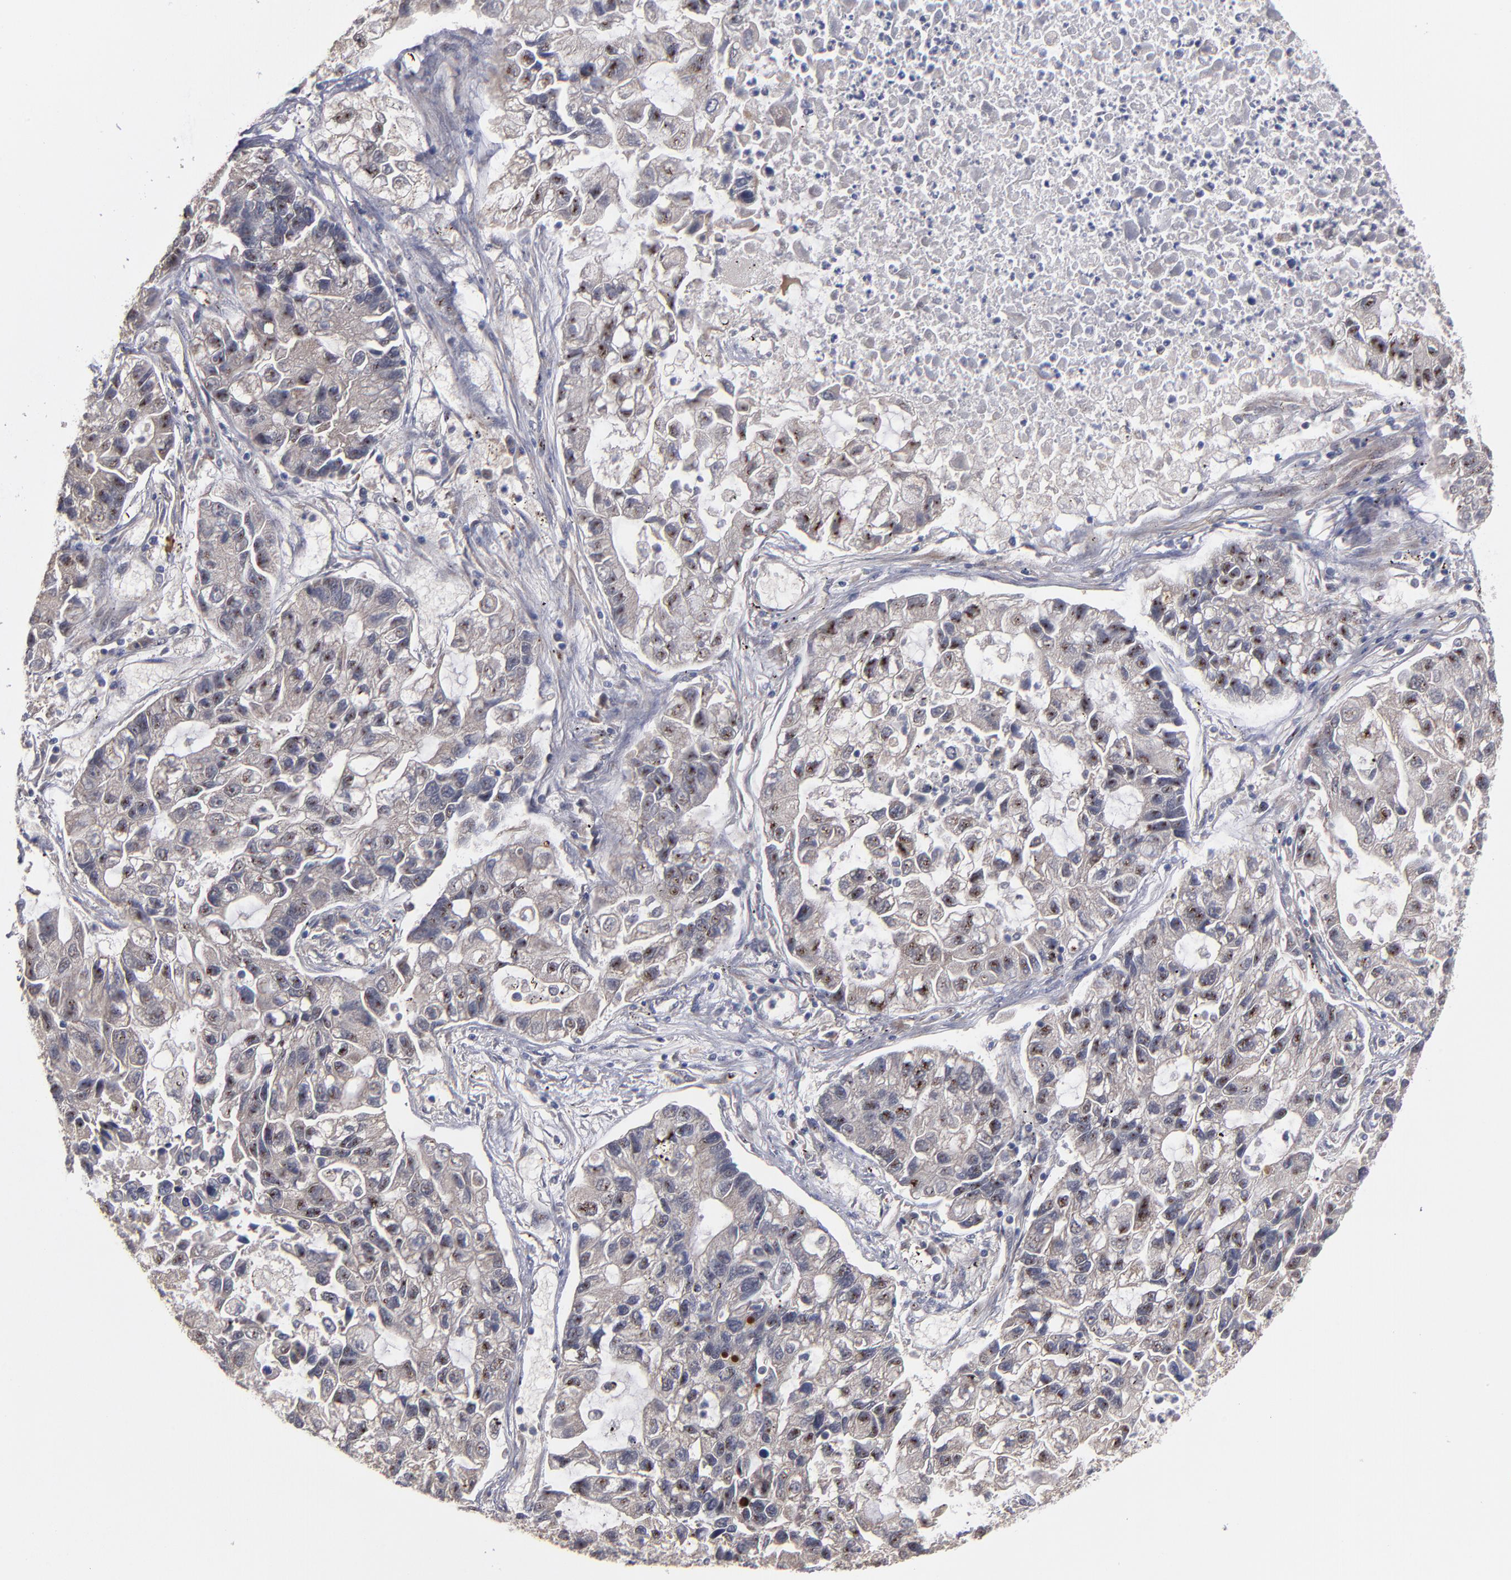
{"staining": {"intensity": "negative", "quantity": "none", "location": "none"}, "tissue": "lung cancer", "cell_type": "Tumor cells", "image_type": "cancer", "snomed": [{"axis": "morphology", "description": "Adenocarcinoma, NOS"}, {"axis": "topography", "description": "Lung"}], "caption": "The histopathology image shows no significant expression in tumor cells of lung cancer. Nuclei are stained in blue.", "gene": "EXD2", "patient": {"sex": "female", "age": 51}}